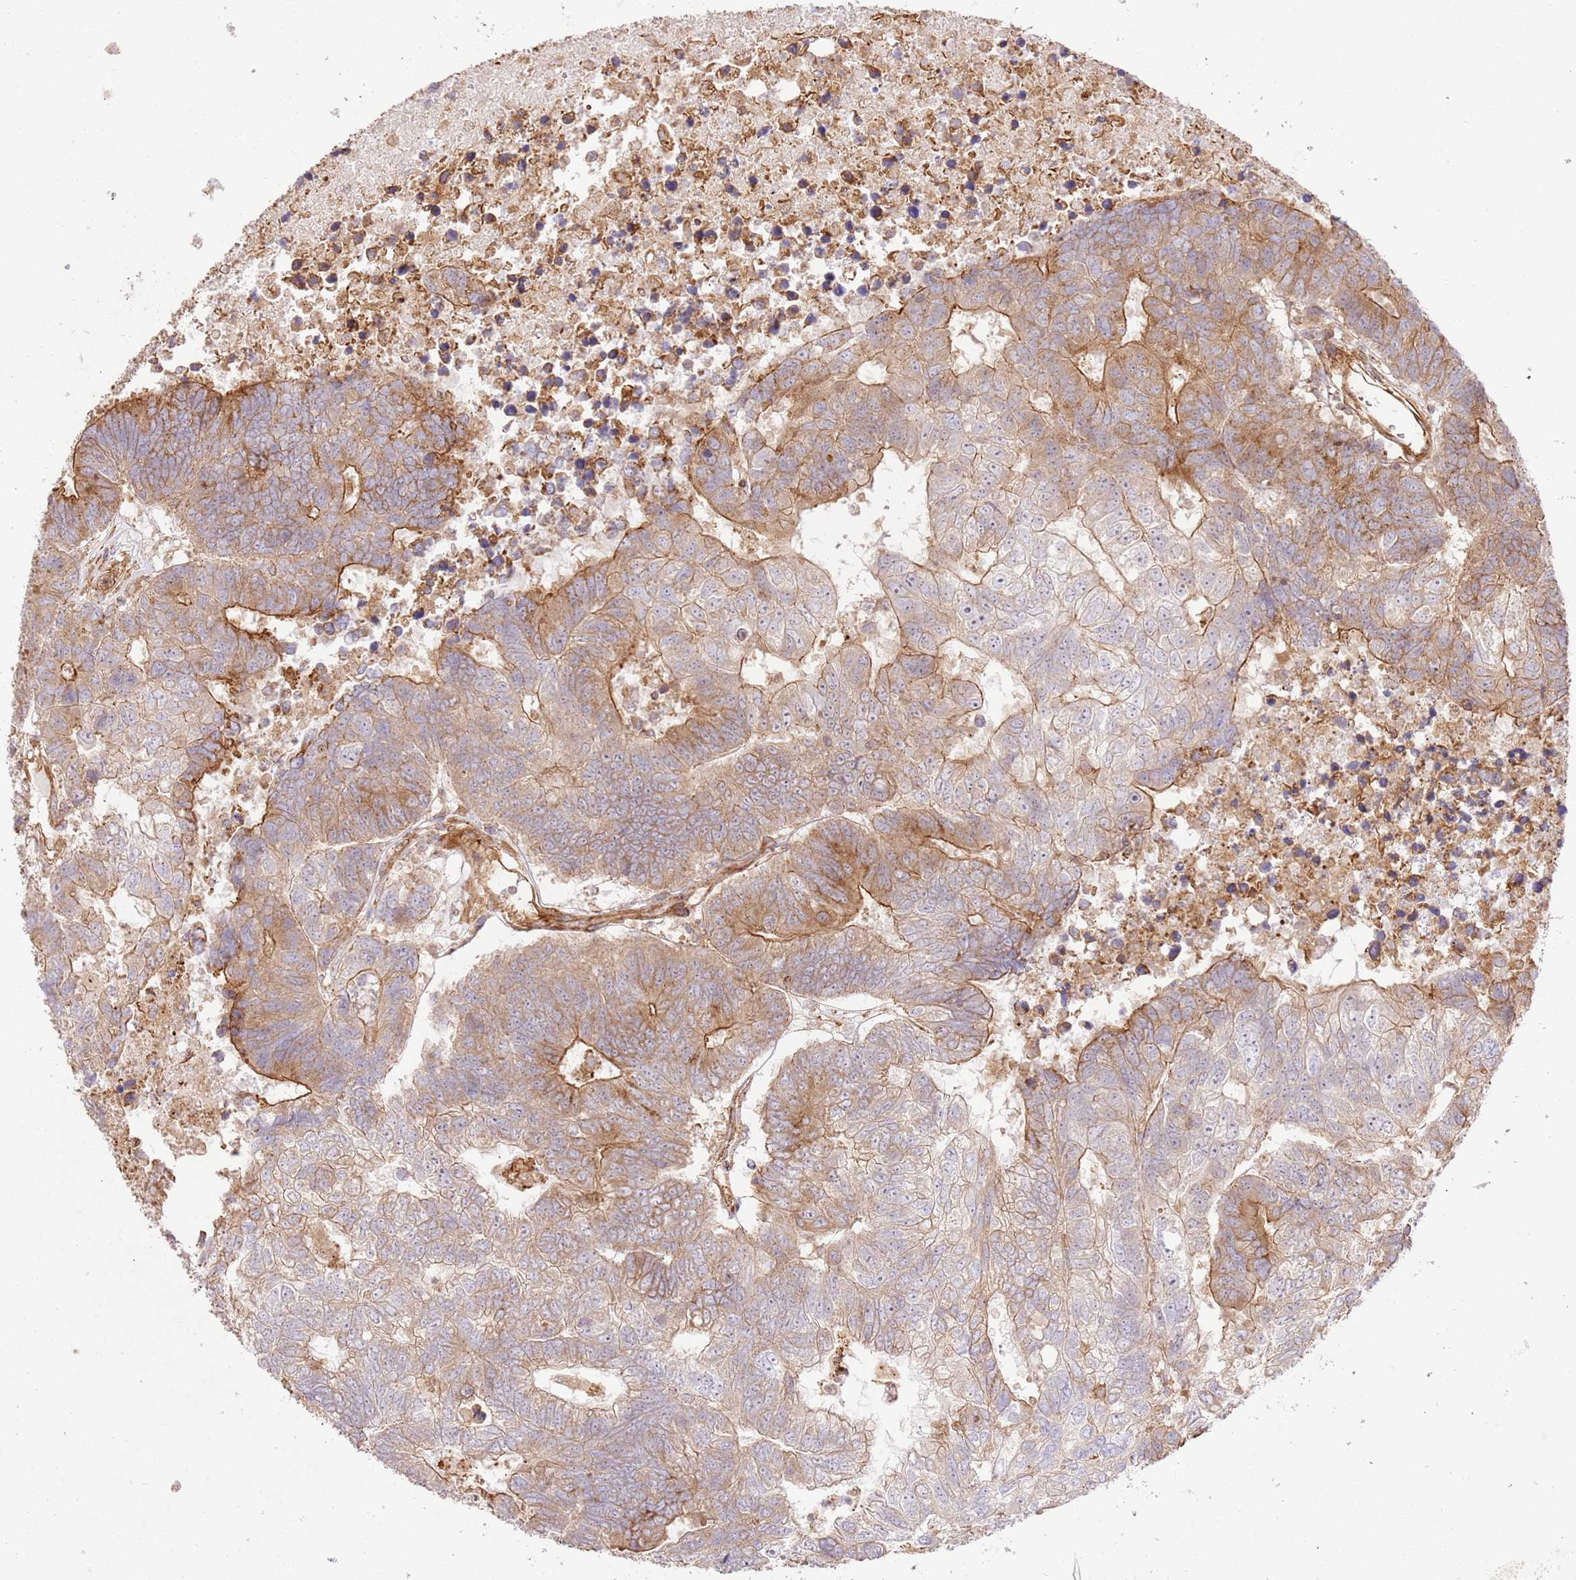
{"staining": {"intensity": "moderate", "quantity": "25%-75%", "location": "cytoplasmic/membranous"}, "tissue": "colorectal cancer", "cell_type": "Tumor cells", "image_type": "cancer", "snomed": [{"axis": "morphology", "description": "Adenocarcinoma, NOS"}, {"axis": "topography", "description": "Colon"}], "caption": "The immunohistochemical stain labels moderate cytoplasmic/membranous expression in tumor cells of colorectal cancer tissue.", "gene": "ZBTB39", "patient": {"sex": "female", "age": 48}}